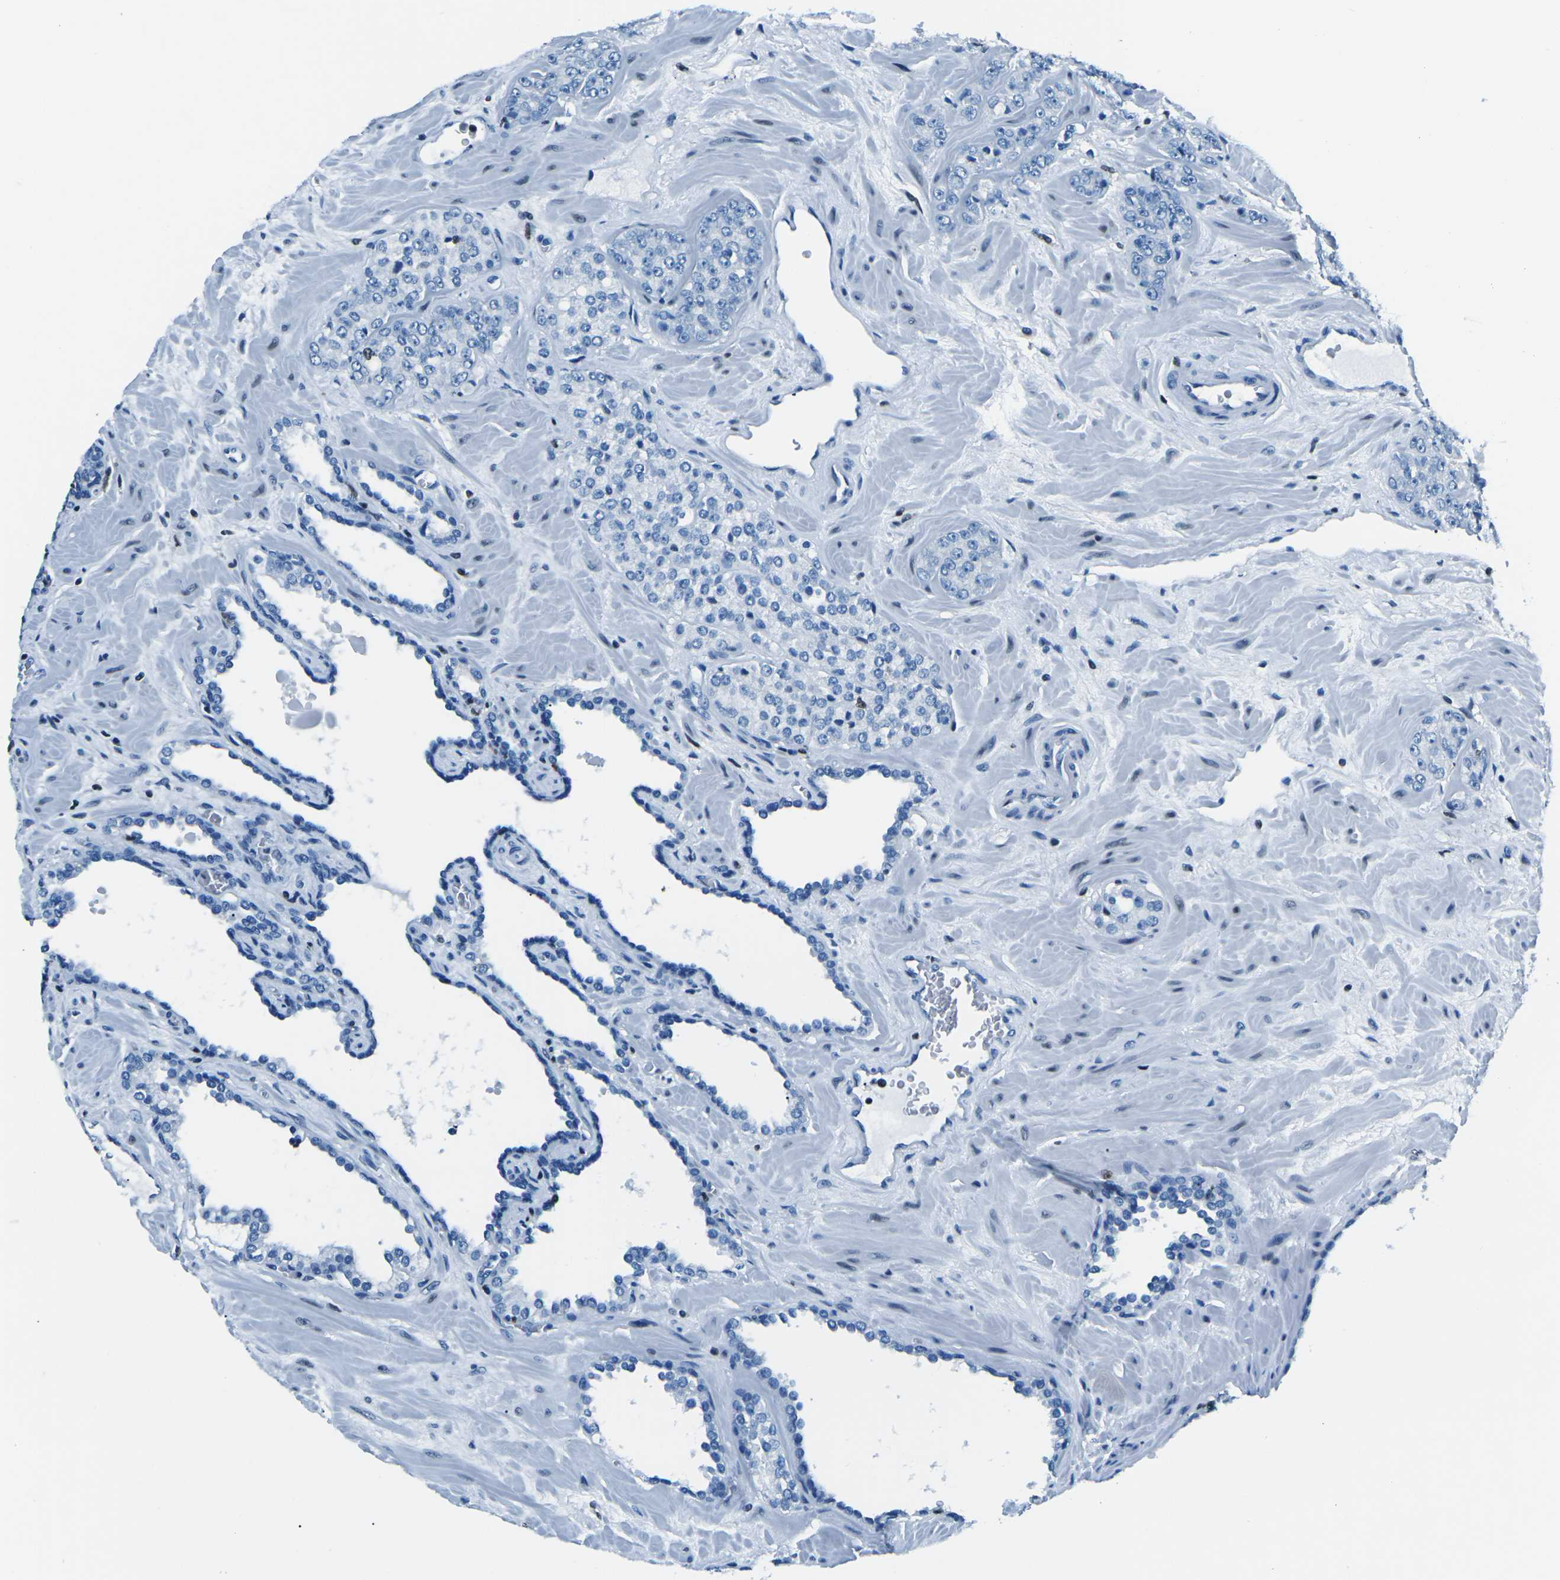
{"staining": {"intensity": "negative", "quantity": "none", "location": "none"}, "tissue": "prostate cancer", "cell_type": "Tumor cells", "image_type": "cancer", "snomed": [{"axis": "morphology", "description": "Adenocarcinoma, High grade"}, {"axis": "topography", "description": "Prostate"}], "caption": "Tumor cells are negative for protein expression in human prostate adenocarcinoma (high-grade).", "gene": "CELF2", "patient": {"sex": "male", "age": 64}}